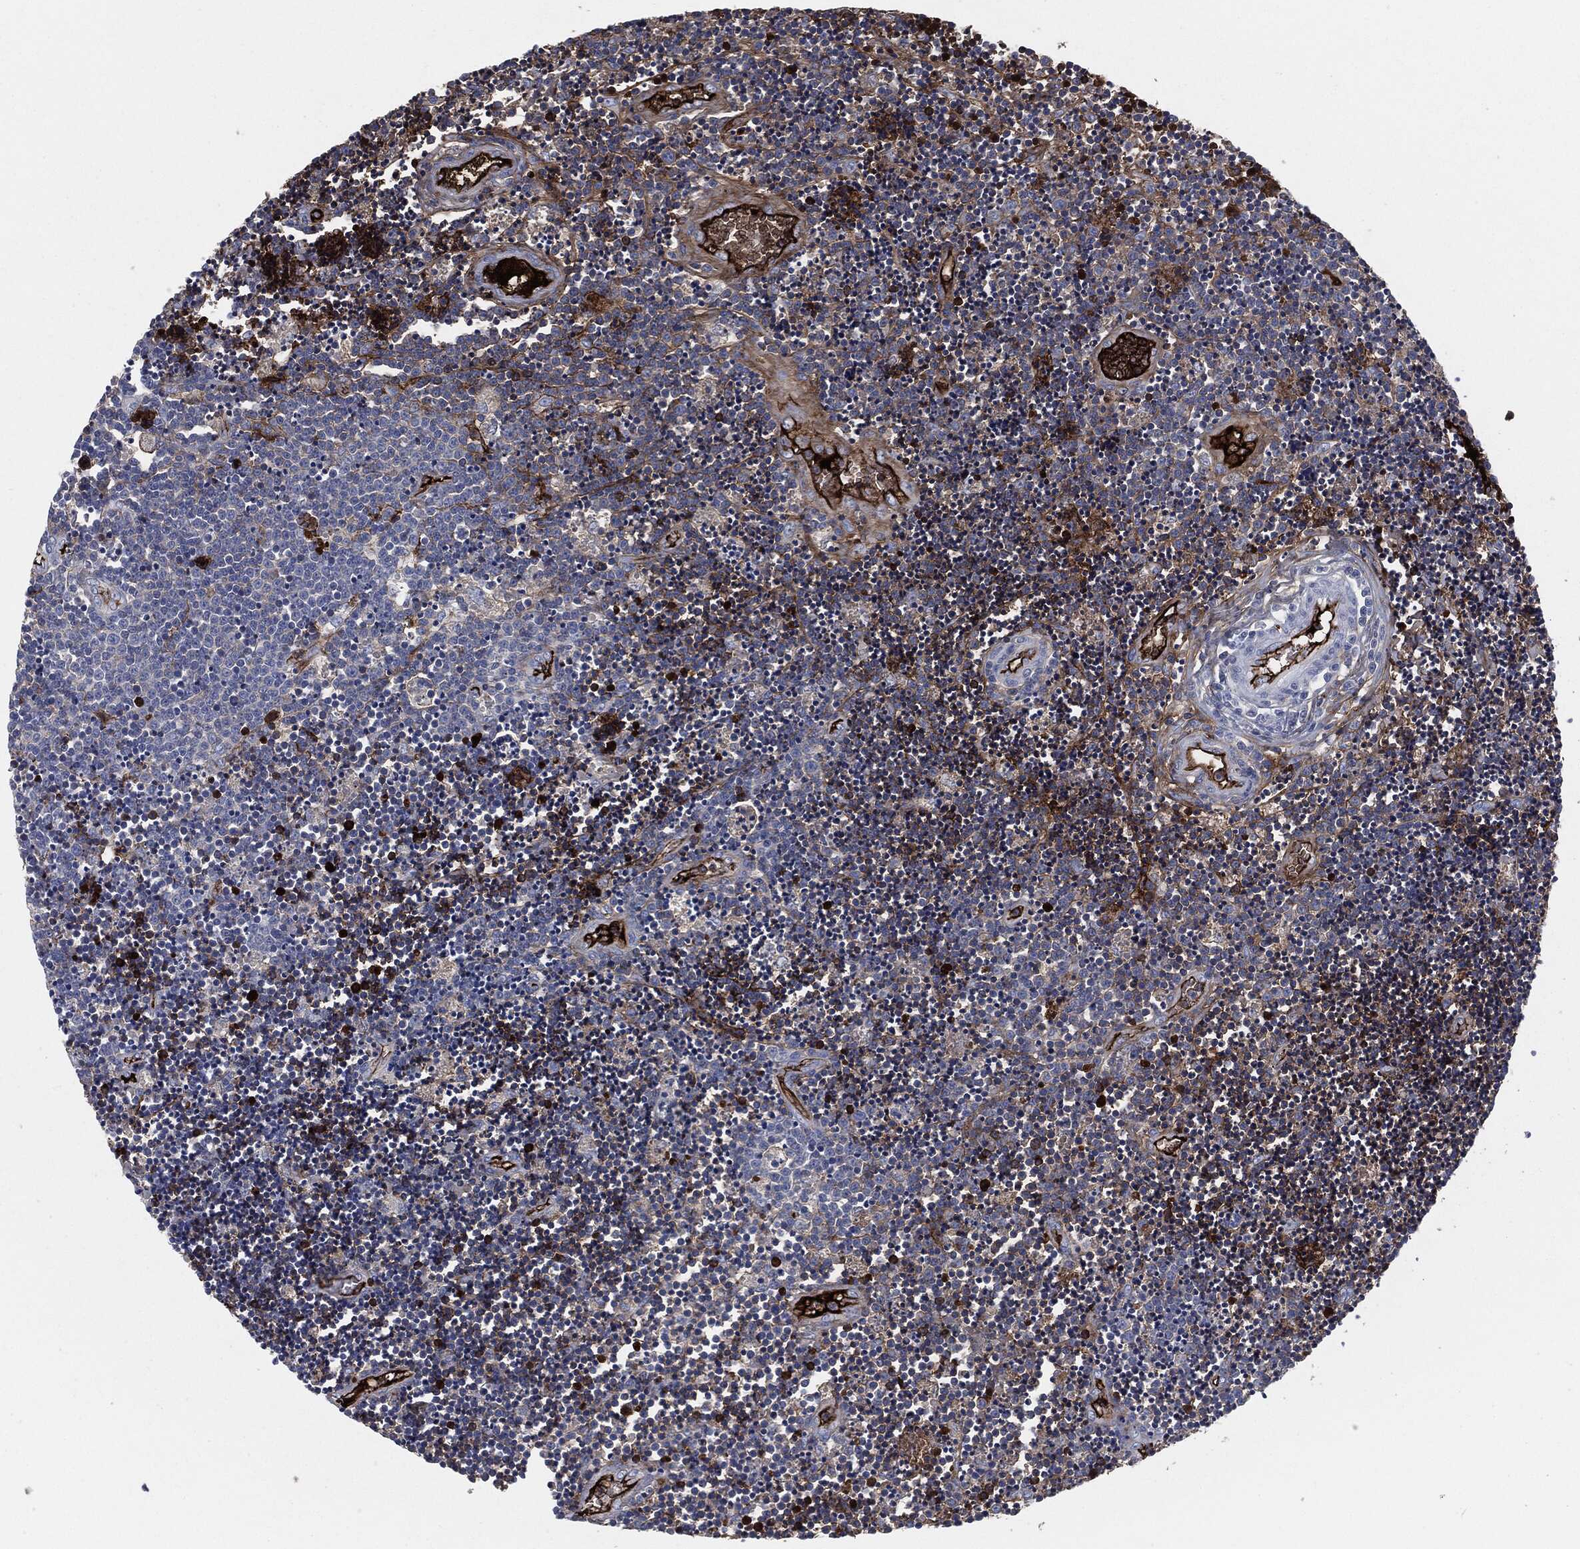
{"staining": {"intensity": "negative", "quantity": "none", "location": "none"}, "tissue": "lymphoma", "cell_type": "Tumor cells", "image_type": "cancer", "snomed": [{"axis": "morphology", "description": "Malignant lymphoma, non-Hodgkin's type, Low grade"}, {"axis": "topography", "description": "Brain"}], "caption": "Lymphoma was stained to show a protein in brown. There is no significant expression in tumor cells. (Stains: DAB (3,3'-diaminobenzidine) IHC with hematoxylin counter stain, Microscopy: brightfield microscopy at high magnification).", "gene": "APOB", "patient": {"sex": "female", "age": 66}}